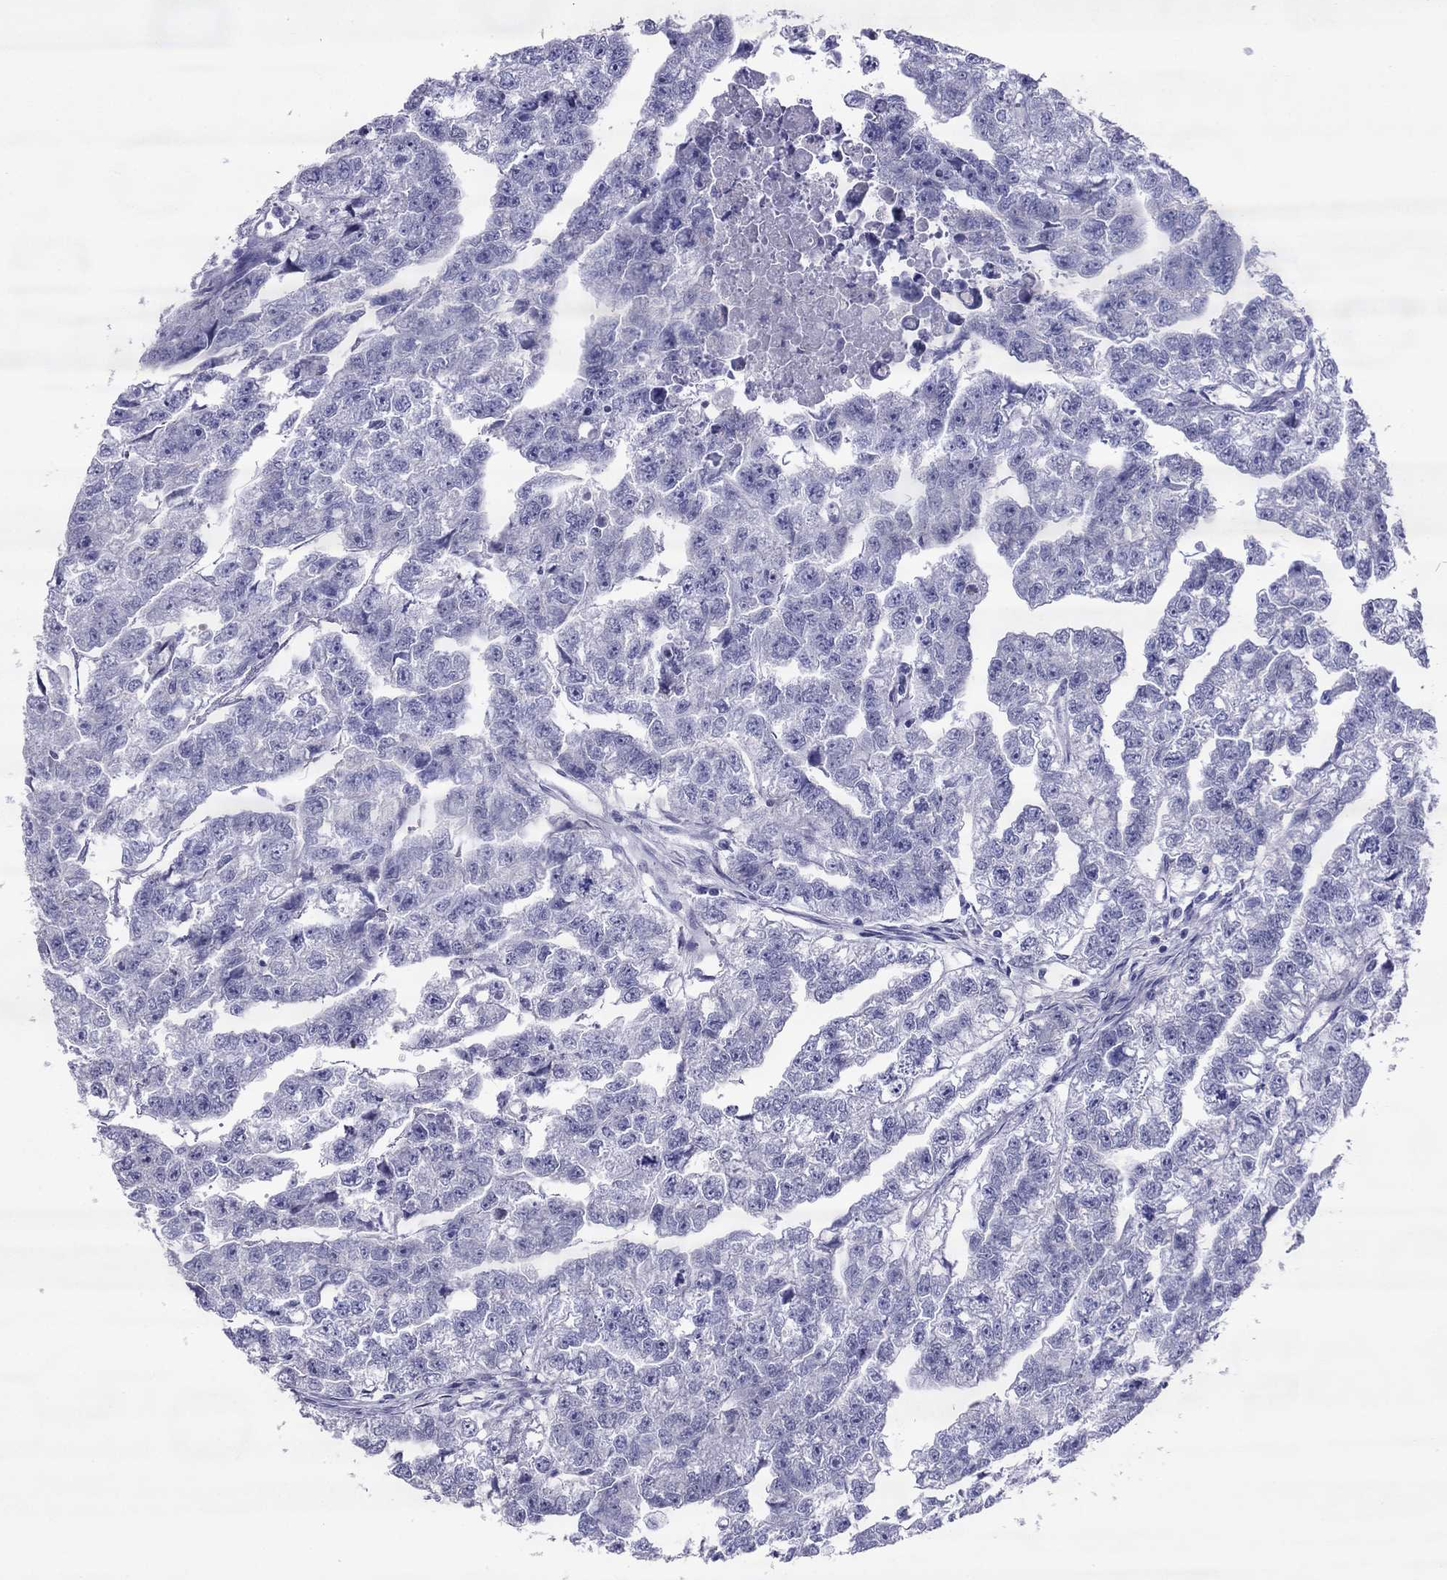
{"staining": {"intensity": "negative", "quantity": "none", "location": "none"}, "tissue": "testis cancer", "cell_type": "Tumor cells", "image_type": "cancer", "snomed": [{"axis": "morphology", "description": "Carcinoma, Embryonal, NOS"}, {"axis": "morphology", "description": "Teratoma, malignant, NOS"}, {"axis": "topography", "description": "Testis"}], "caption": "Immunohistochemical staining of human testis cancer (embryonal carcinoma) demonstrates no significant staining in tumor cells. (Brightfield microscopy of DAB immunohistochemistry at high magnification).", "gene": "MAEL", "patient": {"sex": "male", "age": 44}}